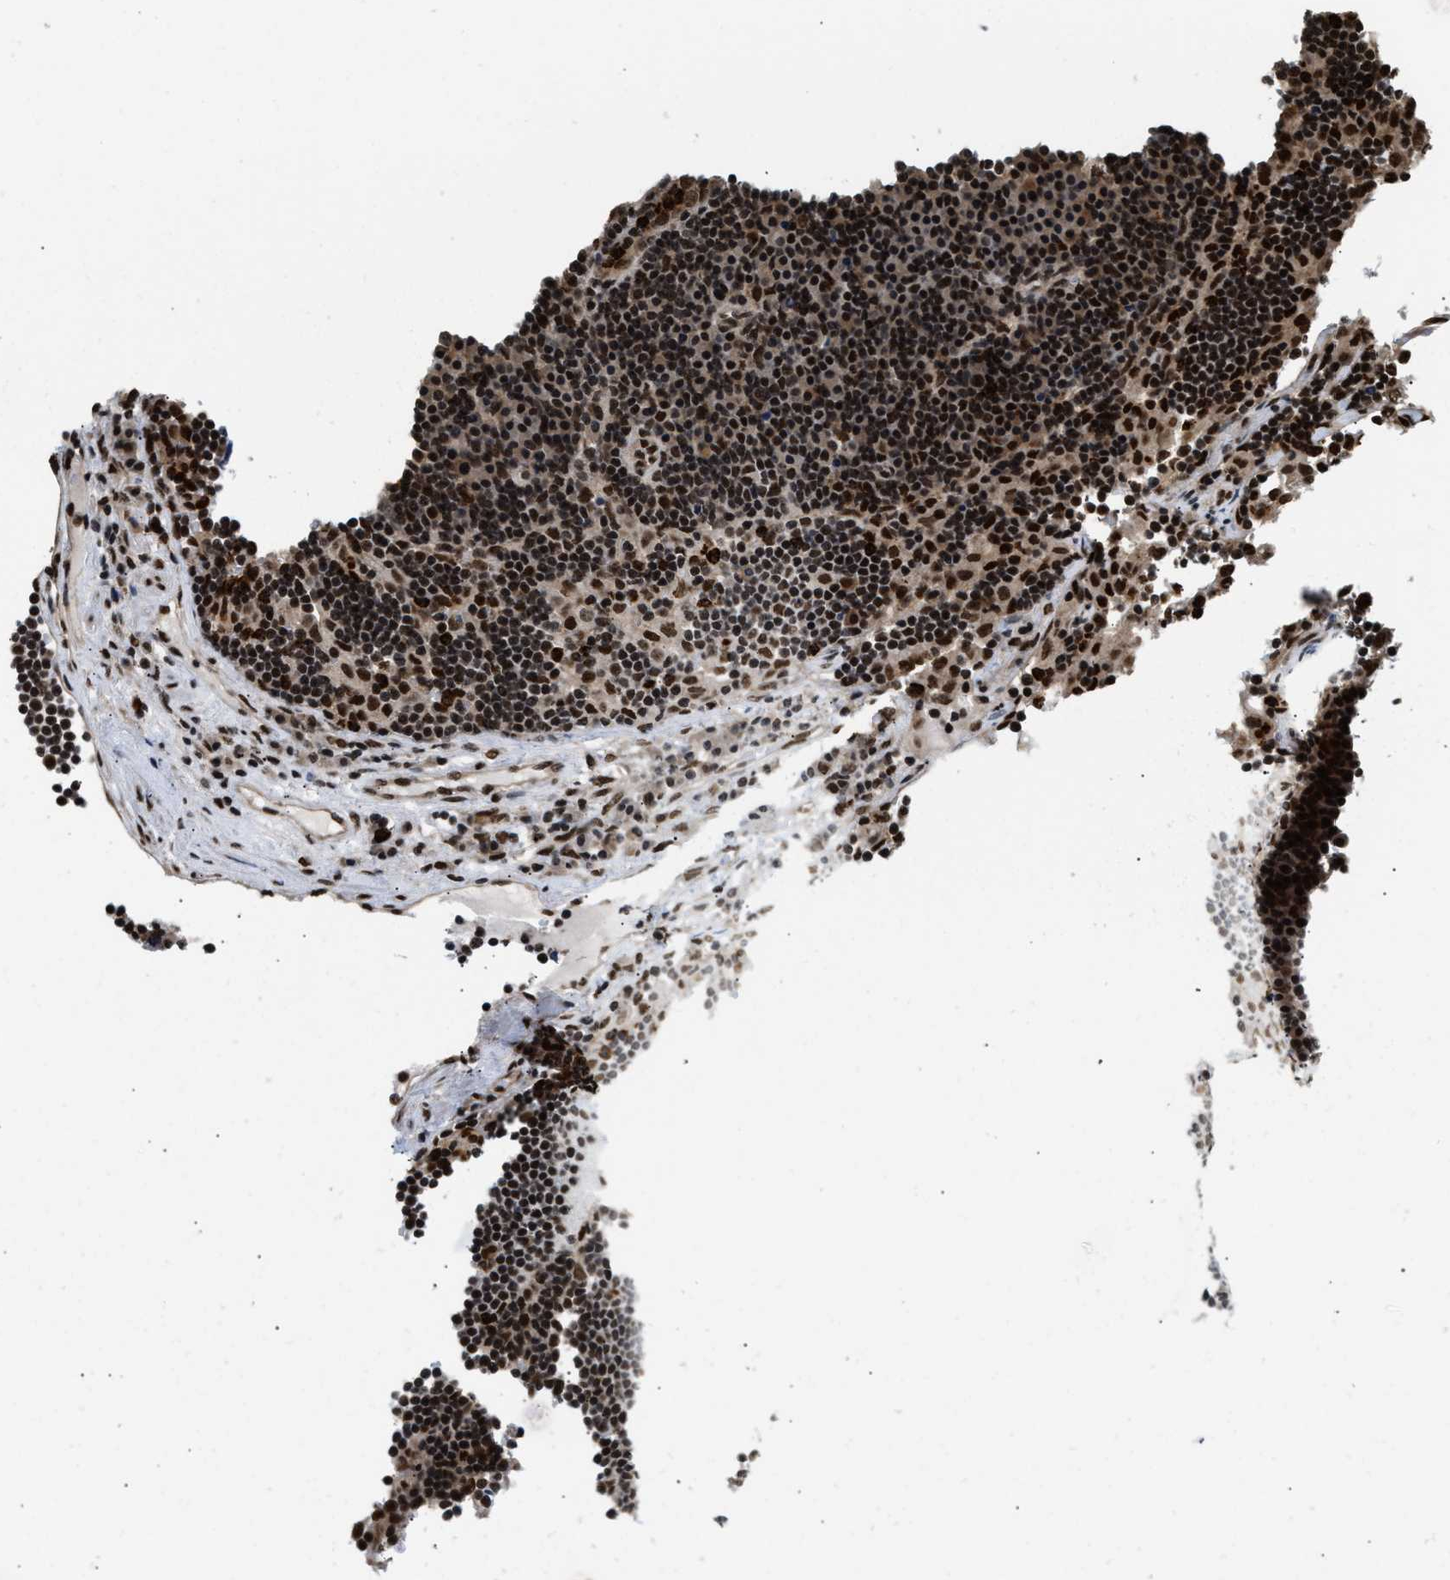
{"staining": {"intensity": "strong", "quantity": ">75%", "location": "cytoplasmic/membranous,nuclear"}, "tissue": "lymph node", "cell_type": "Germinal center cells", "image_type": "normal", "snomed": [{"axis": "morphology", "description": "Normal tissue, NOS"}, {"axis": "morphology", "description": "Squamous cell carcinoma, metastatic, NOS"}, {"axis": "topography", "description": "Lymph node"}], "caption": "A histopathology image of human lymph node stained for a protein exhibits strong cytoplasmic/membranous,nuclear brown staining in germinal center cells. The protein of interest is stained brown, and the nuclei are stained in blue (DAB IHC with brightfield microscopy, high magnification).", "gene": "CCNDBP1", "patient": {"sex": "female", "age": 53}}